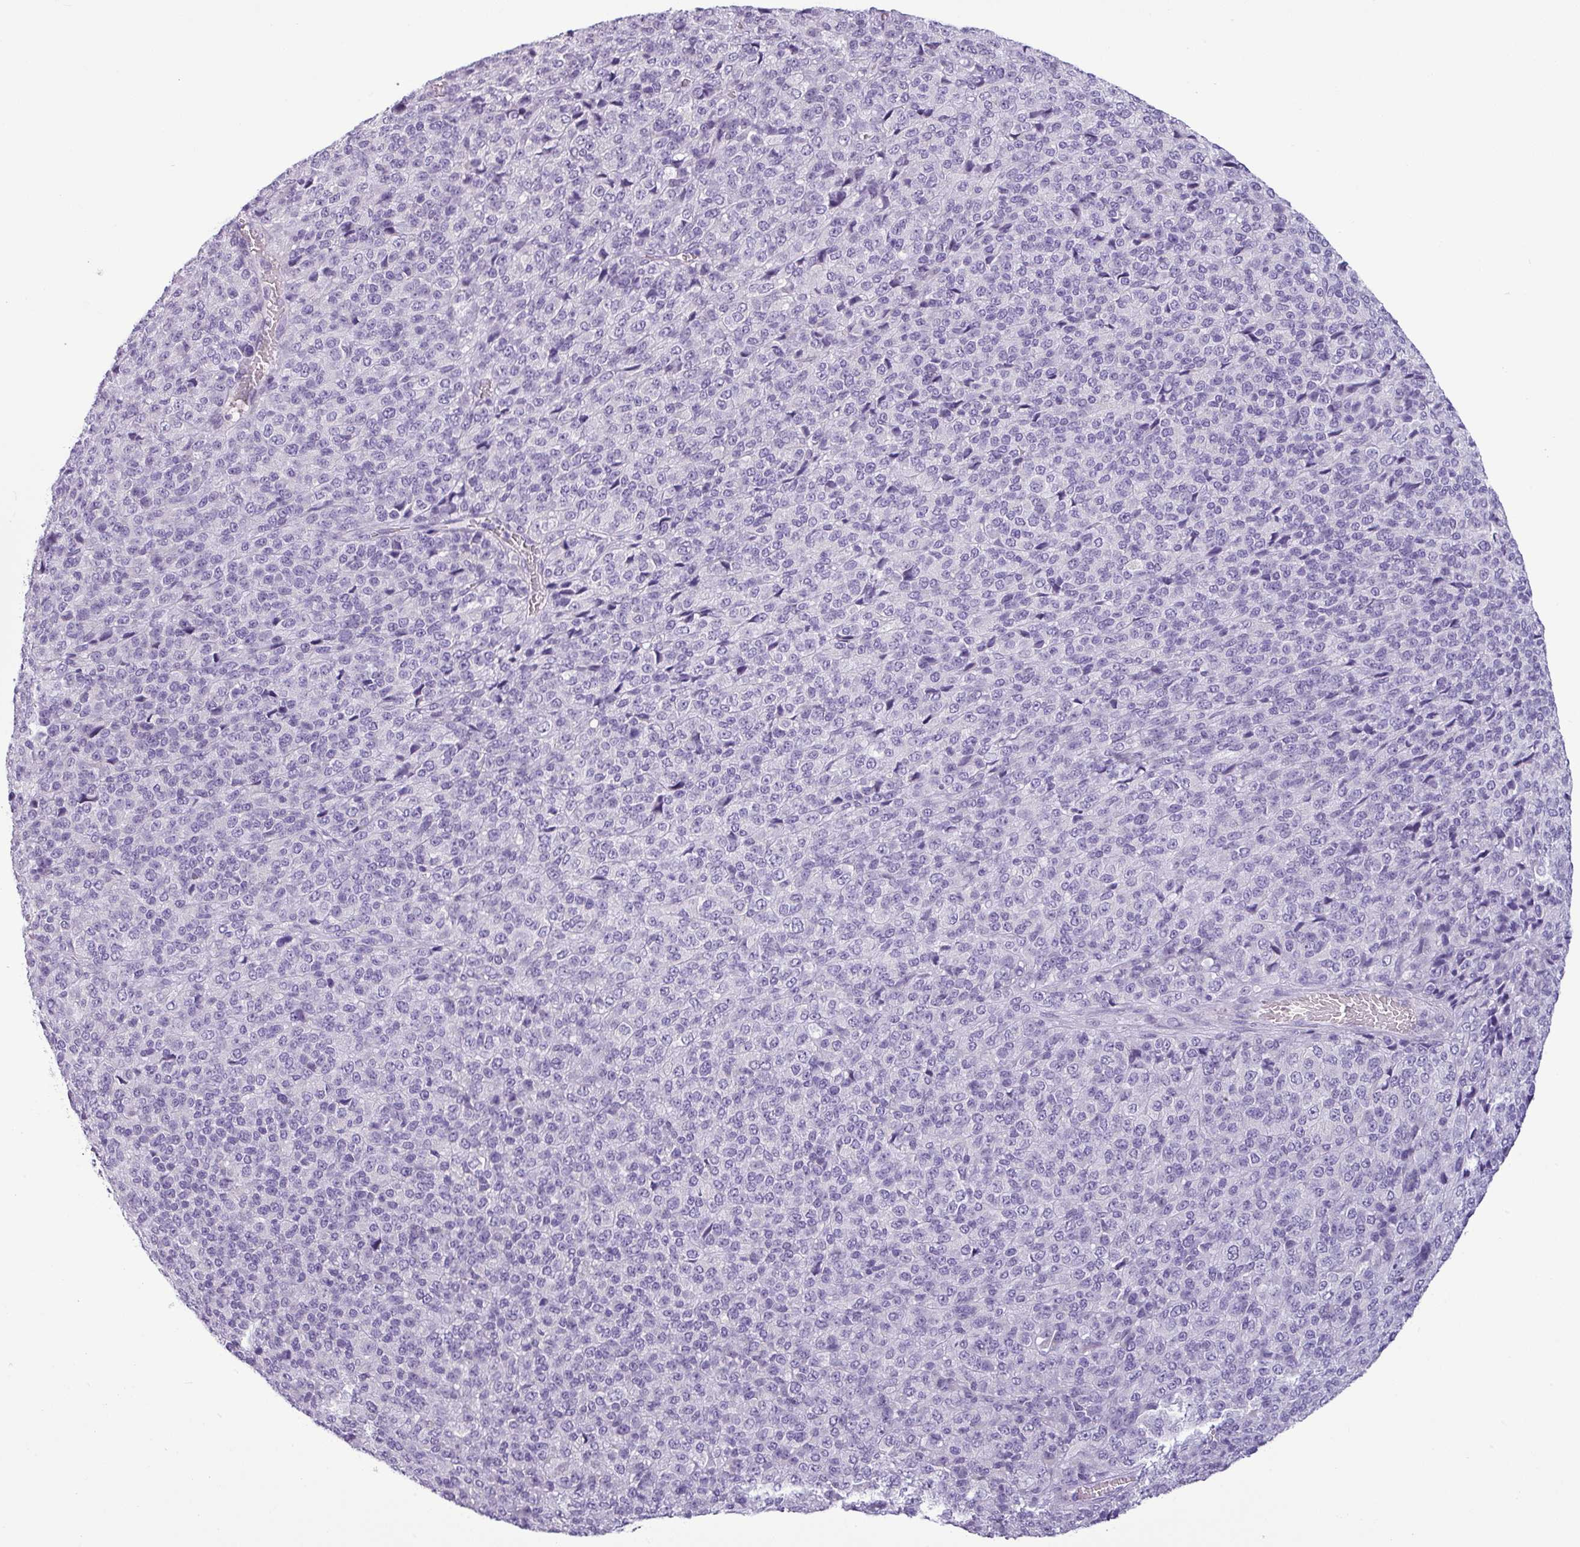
{"staining": {"intensity": "negative", "quantity": "none", "location": "none"}, "tissue": "melanoma", "cell_type": "Tumor cells", "image_type": "cancer", "snomed": [{"axis": "morphology", "description": "Malignant melanoma, Metastatic site"}, {"axis": "topography", "description": "Brain"}], "caption": "Melanoma stained for a protein using immunohistochemistry (IHC) displays no expression tumor cells.", "gene": "CDH16", "patient": {"sex": "female", "age": 56}}